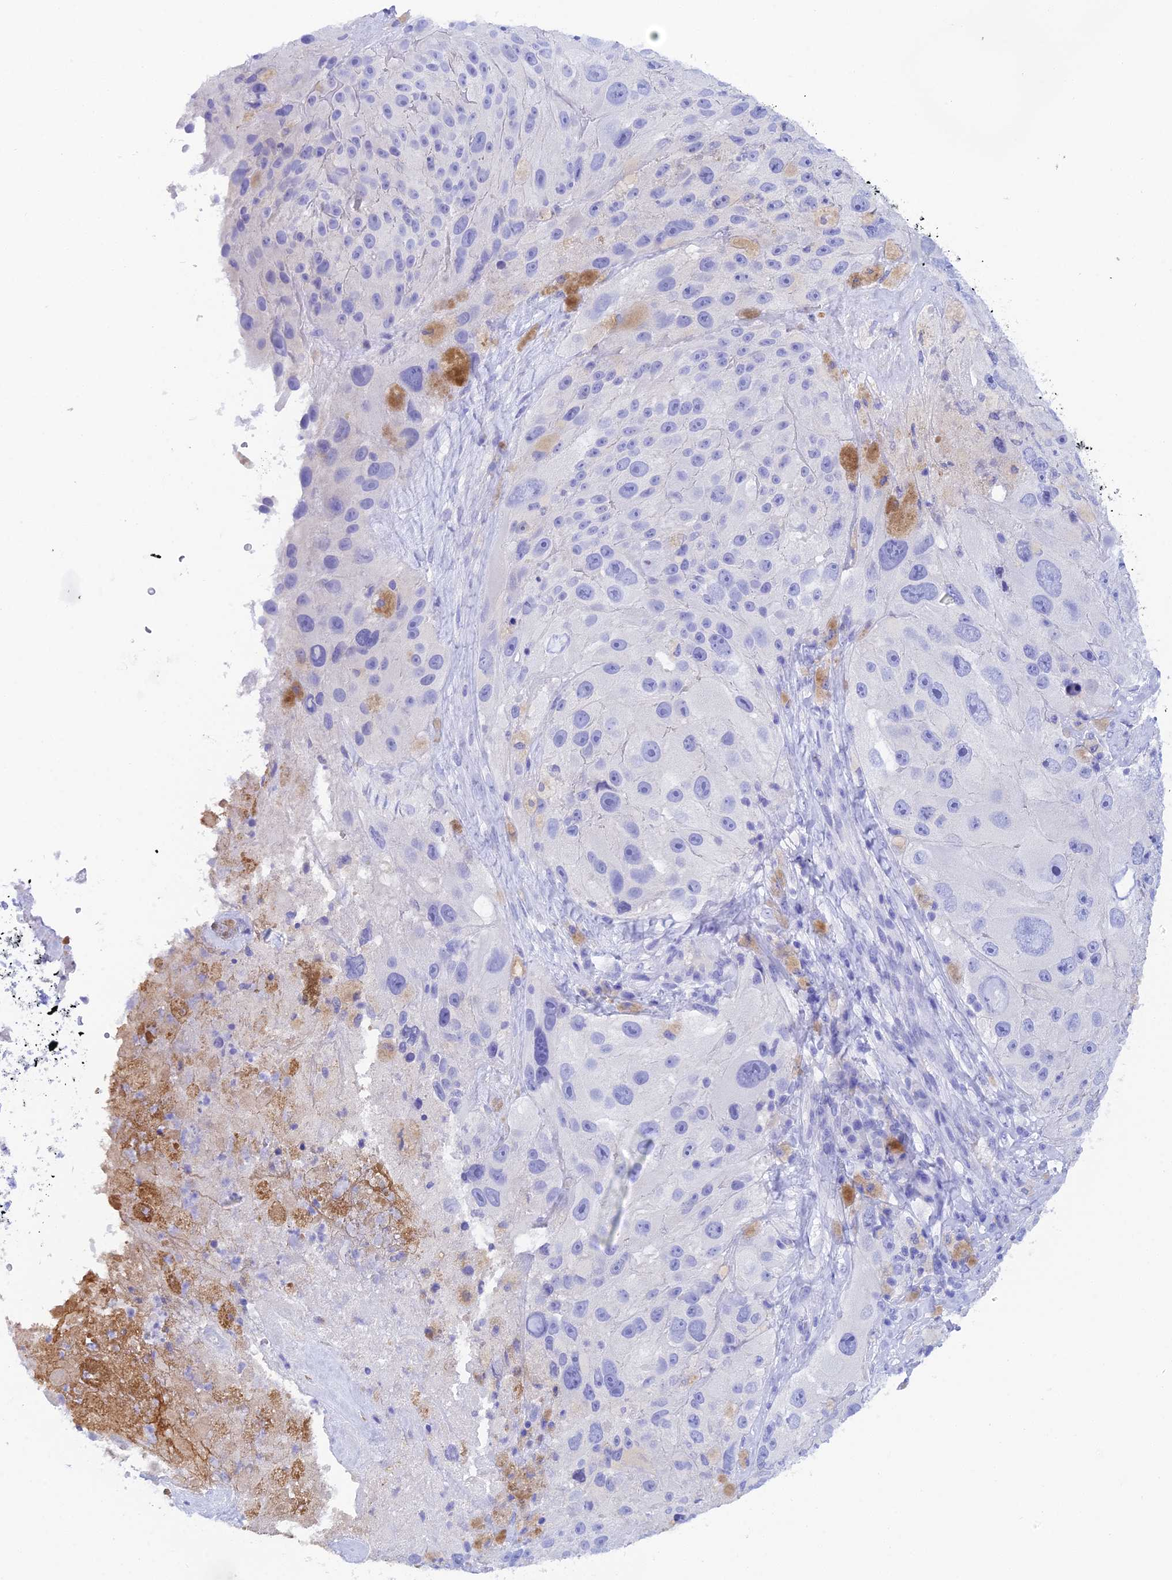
{"staining": {"intensity": "negative", "quantity": "none", "location": "none"}, "tissue": "melanoma", "cell_type": "Tumor cells", "image_type": "cancer", "snomed": [{"axis": "morphology", "description": "Malignant melanoma, Metastatic site"}, {"axis": "topography", "description": "Lymph node"}], "caption": "A high-resolution photomicrograph shows immunohistochemistry staining of melanoma, which shows no significant staining in tumor cells.", "gene": "REG1A", "patient": {"sex": "male", "age": 62}}